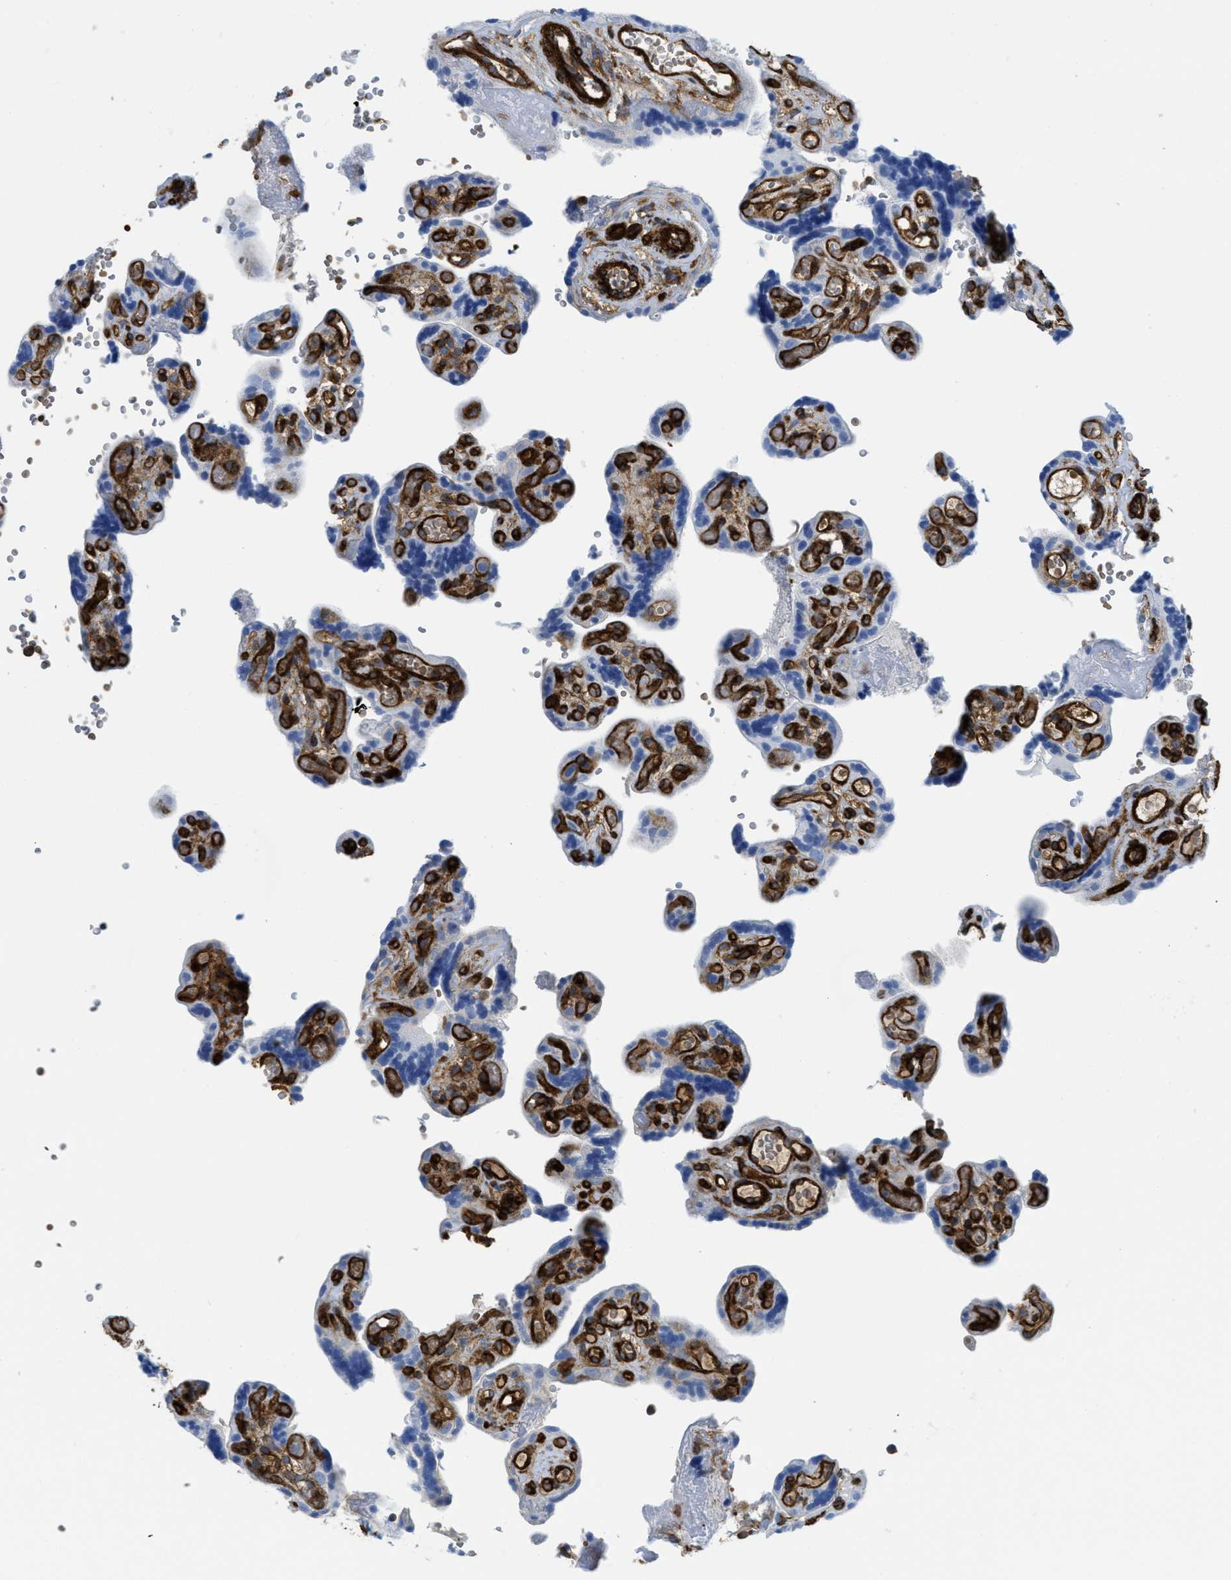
{"staining": {"intensity": "strong", "quantity": ">75%", "location": "cytoplasmic/membranous"}, "tissue": "placenta", "cell_type": "Decidual cells", "image_type": "normal", "snomed": [{"axis": "morphology", "description": "Normal tissue, NOS"}, {"axis": "topography", "description": "Placenta"}], "caption": "This image shows benign placenta stained with immunohistochemistry (IHC) to label a protein in brown. The cytoplasmic/membranous of decidual cells show strong positivity for the protein. Nuclei are counter-stained blue.", "gene": "HIP1", "patient": {"sex": "female", "age": 30}}